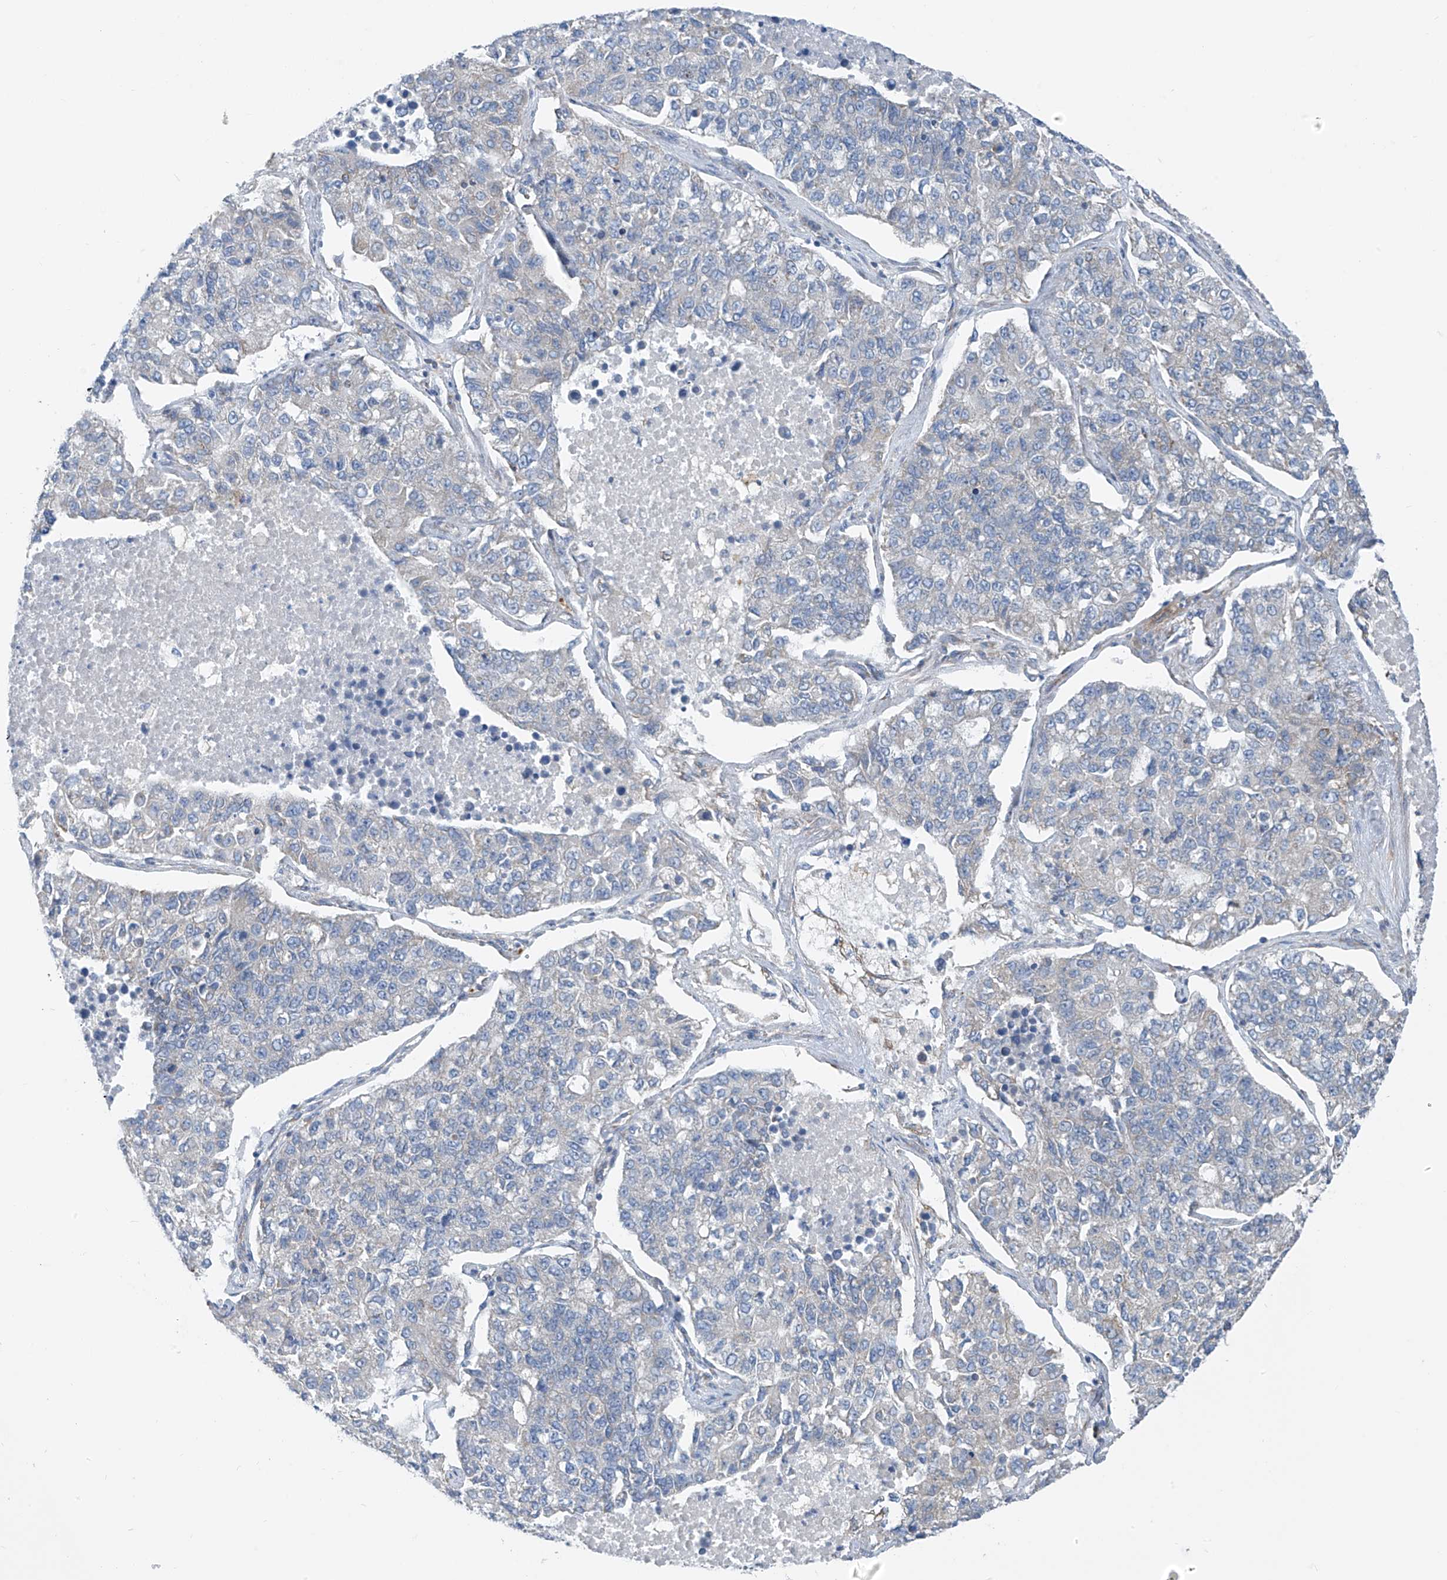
{"staining": {"intensity": "negative", "quantity": "none", "location": "none"}, "tissue": "lung cancer", "cell_type": "Tumor cells", "image_type": "cancer", "snomed": [{"axis": "morphology", "description": "Adenocarcinoma, NOS"}, {"axis": "topography", "description": "Lung"}], "caption": "Photomicrograph shows no protein expression in tumor cells of lung cancer tissue.", "gene": "EOMES", "patient": {"sex": "male", "age": 49}}